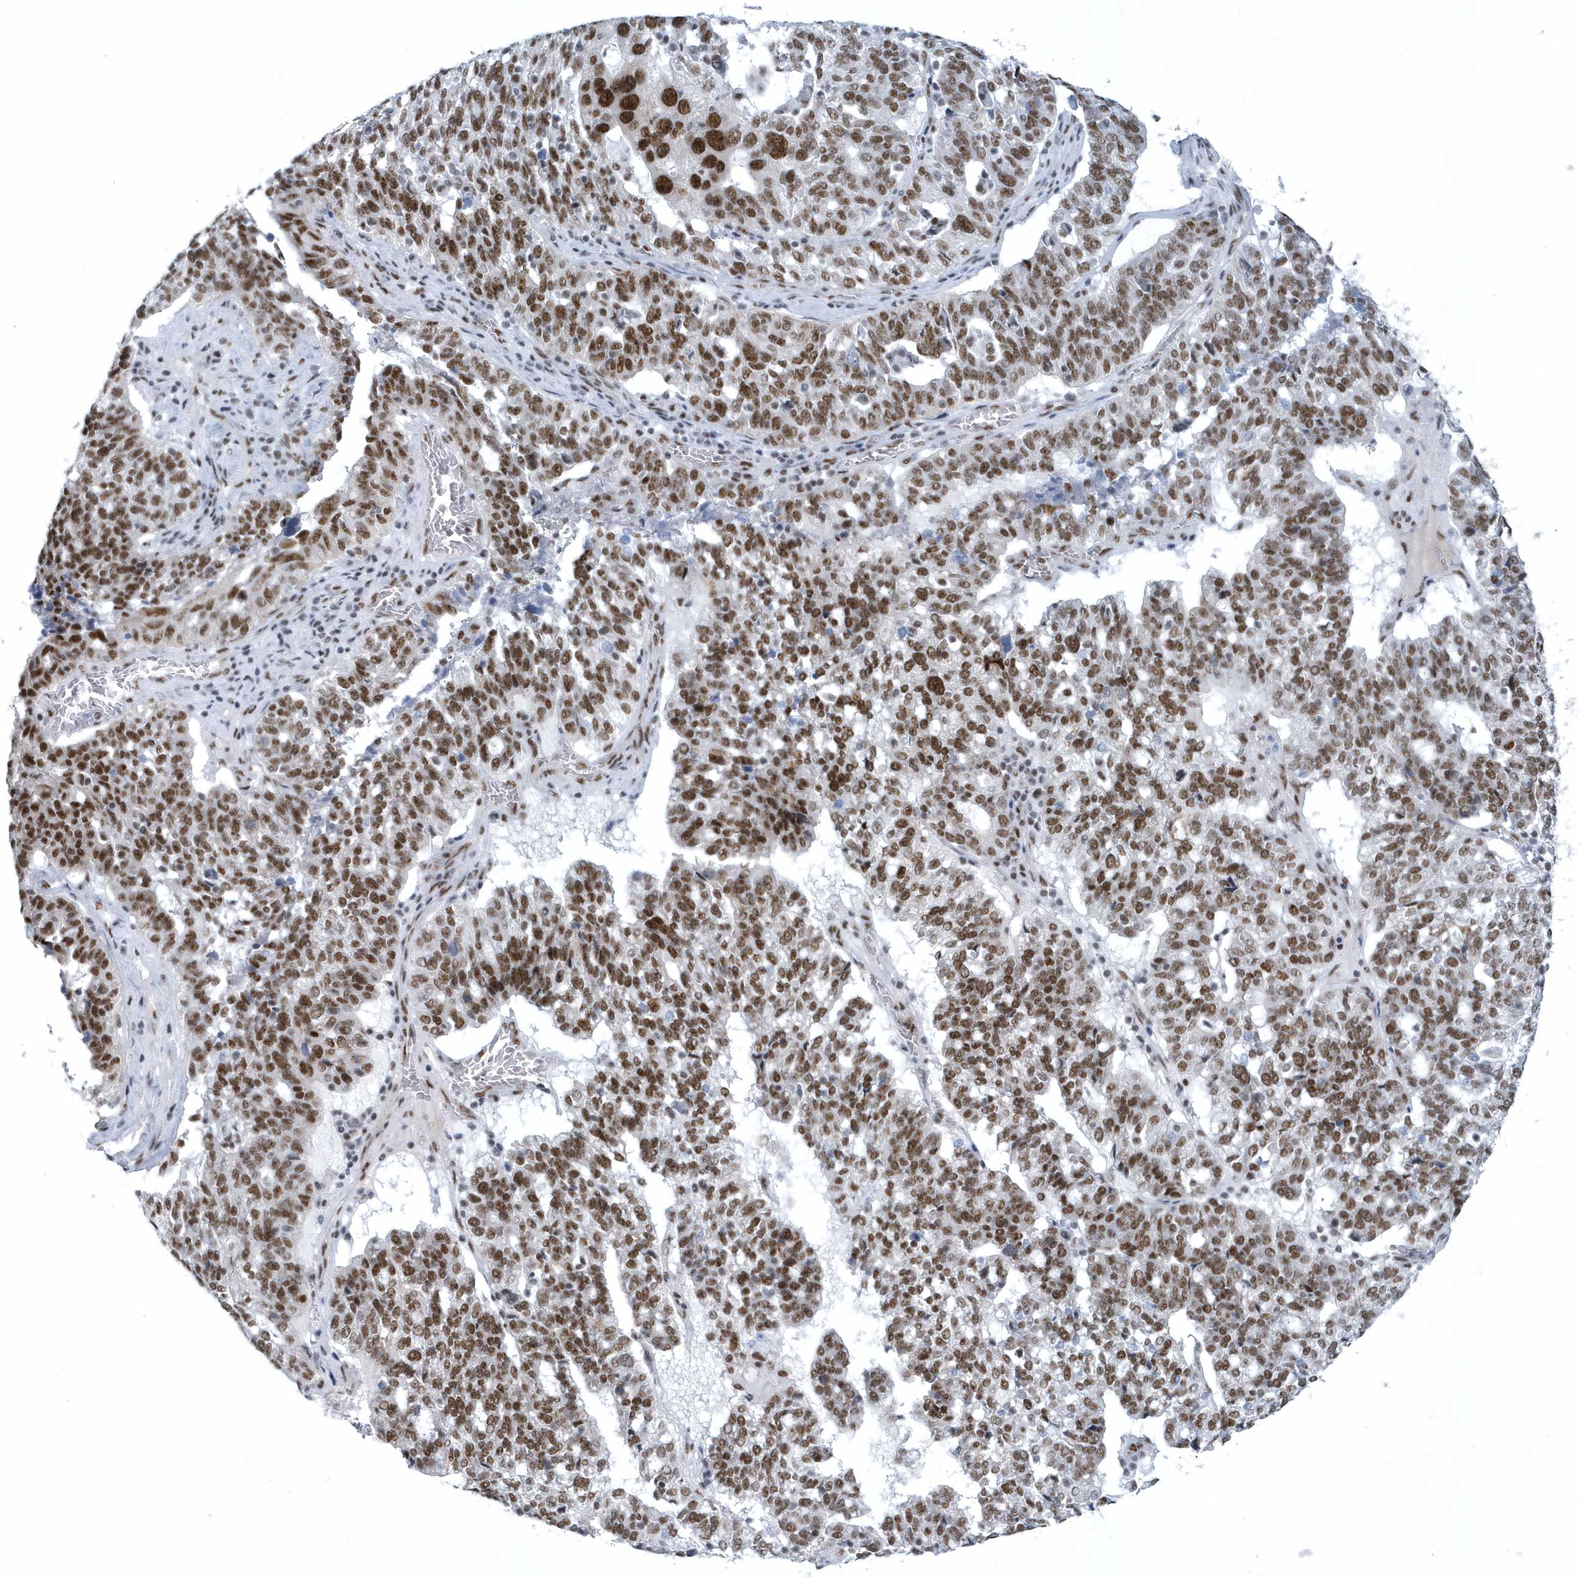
{"staining": {"intensity": "moderate", "quantity": ">75%", "location": "nuclear"}, "tissue": "ovarian cancer", "cell_type": "Tumor cells", "image_type": "cancer", "snomed": [{"axis": "morphology", "description": "Cystadenocarcinoma, serous, NOS"}, {"axis": "topography", "description": "Ovary"}], "caption": "Protein staining of ovarian serous cystadenocarcinoma tissue demonstrates moderate nuclear expression in about >75% of tumor cells.", "gene": "DCLRE1A", "patient": {"sex": "female", "age": 59}}